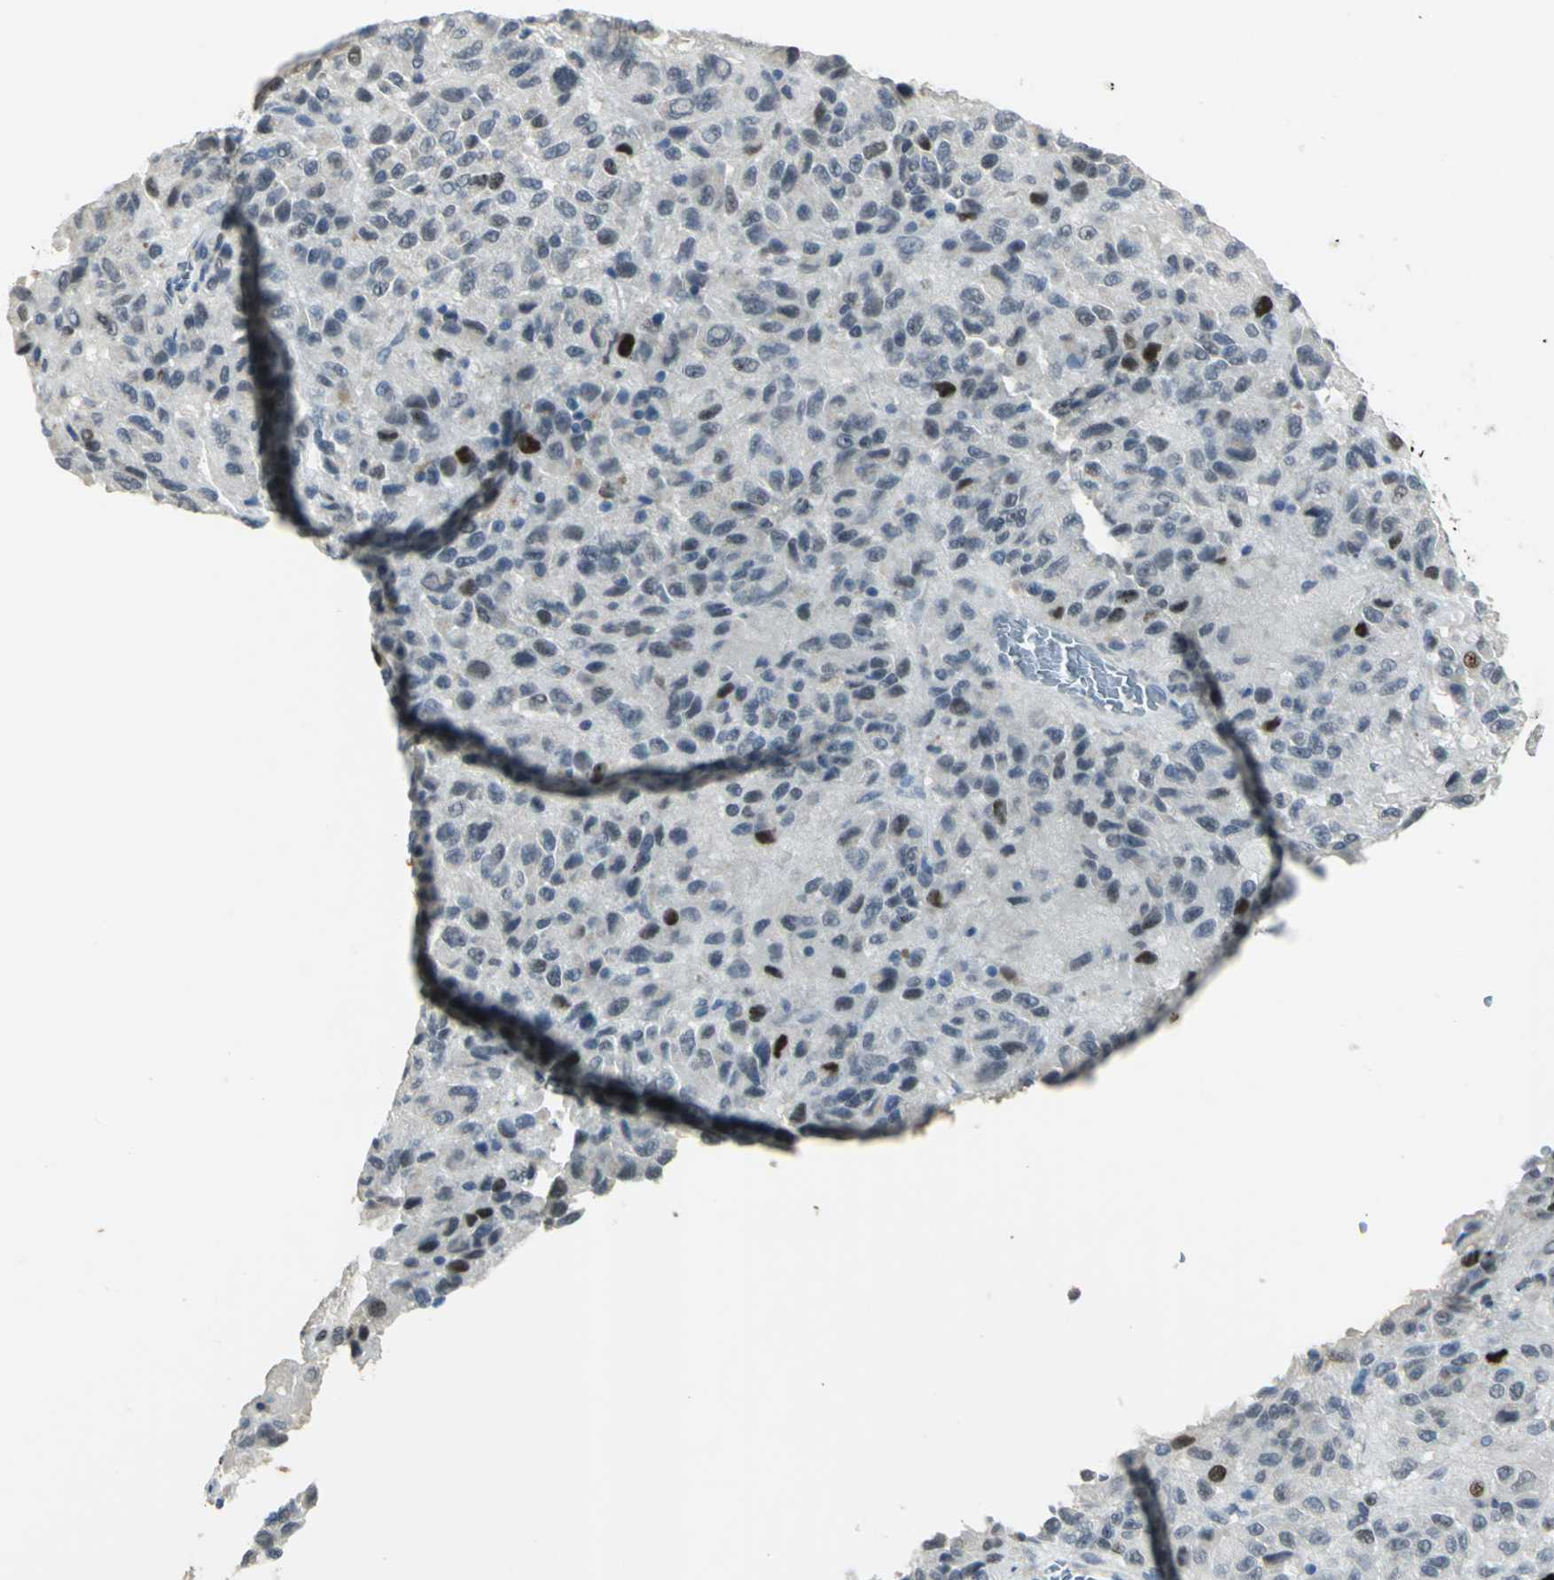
{"staining": {"intensity": "moderate", "quantity": "<25%", "location": "nuclear"}, "tissue": "melanoma", "cell_type": "Tumor cells", "image_type": "cancer", "snomed": [{"axis": "morphology", "description": "Malignant melanoma, Metastatic site"}, {"axis": "topography", "description": "Lung"}], "caption": "Moderate nuclear positivity for a protein is seen in approximately <25% of tumor cells of melanoma using IHC.", "gene": "BCL6", "patient": {"sex": "male", "age": 64}}